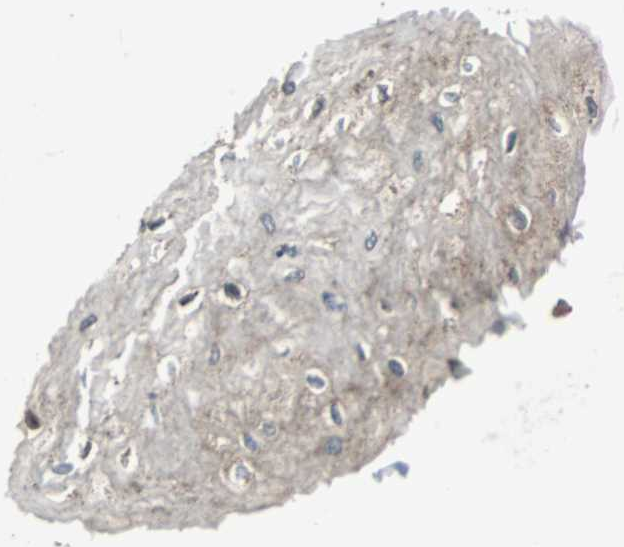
{"staining": {"intensity": "strong", "quantity": "25%-75%", "location": "cytoplasmic/membranous"}, "tissue": "esophagus", "cell_type": "Squamous epithelial cells", "image_type": "normal", "snomed": [{"axis": "morphology", "description": "Normal tissue, NOS"}, {"axis": "topography", "description": "Esophagus"}], "caption": "Strong cytoplasmic/membranous expression is identified in approximately 25%-75% of squamous epithelial cells in benign esophagus.", "gene": "RAB7A", "patient": {"sex": "female", "age": 72}}